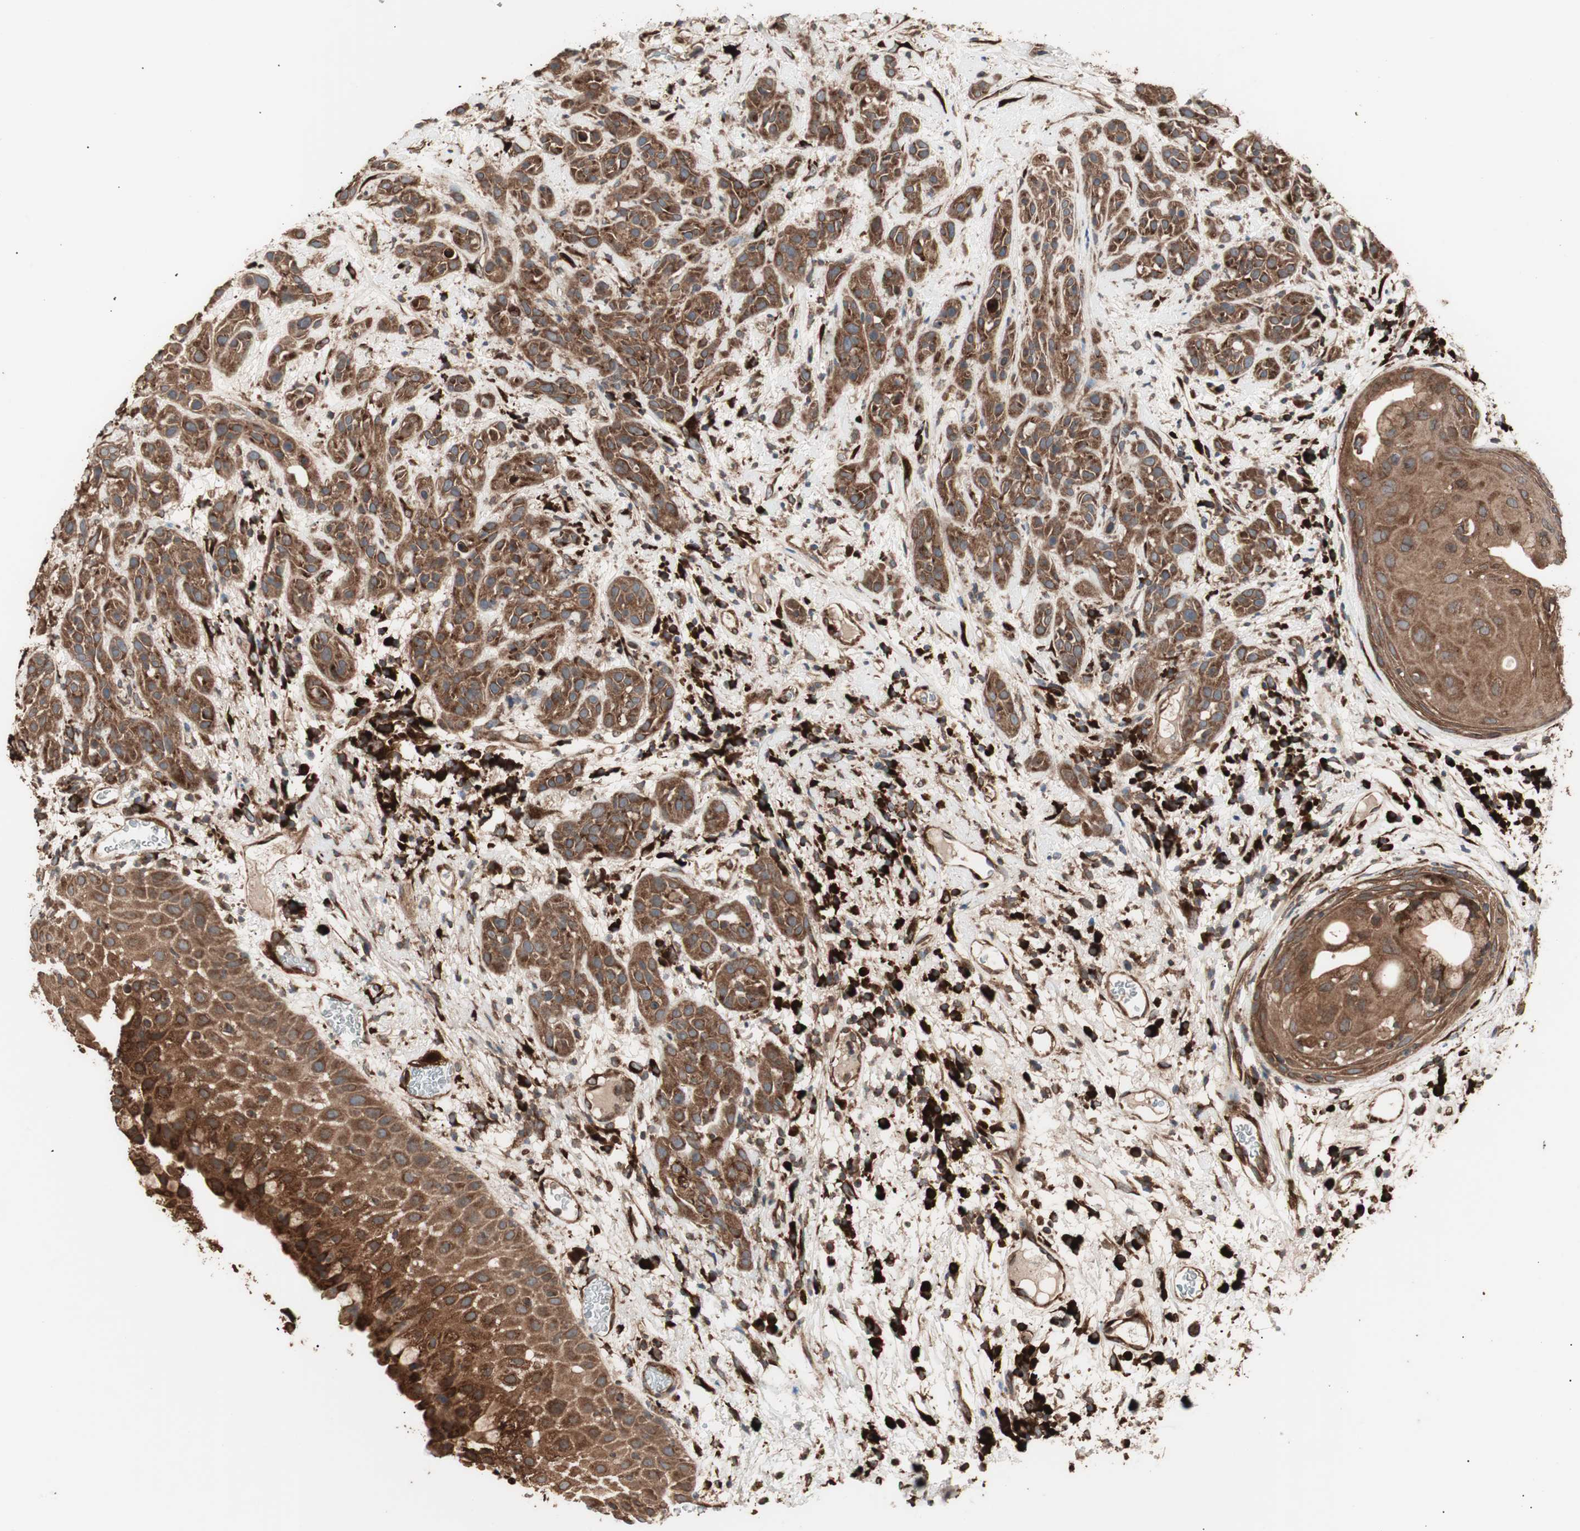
{"staining": {"intensity": "moderate", "quantity": ">75%", "location": "cytoplasmic/membranous"}, "tissue": "head and neck cancer", "cell_type": "Tumor cells", "image_type": "cancer", "snomed": [{"axis": "morphology", "description": "Squamous cell carcinoma, NOS"}, {"axis": "topography", "description": "Head-Neck"}], "caption": "The histopathology image exhibits a brown stain indicating the presence of a protein in the cytoplasmic/membranous of tumor cells in head and neck cancer. (DAB IHC with brightfield microscopy, high magnification).", "gene": "LZTS1", "patient": {"sex": "male", "age": 62}}